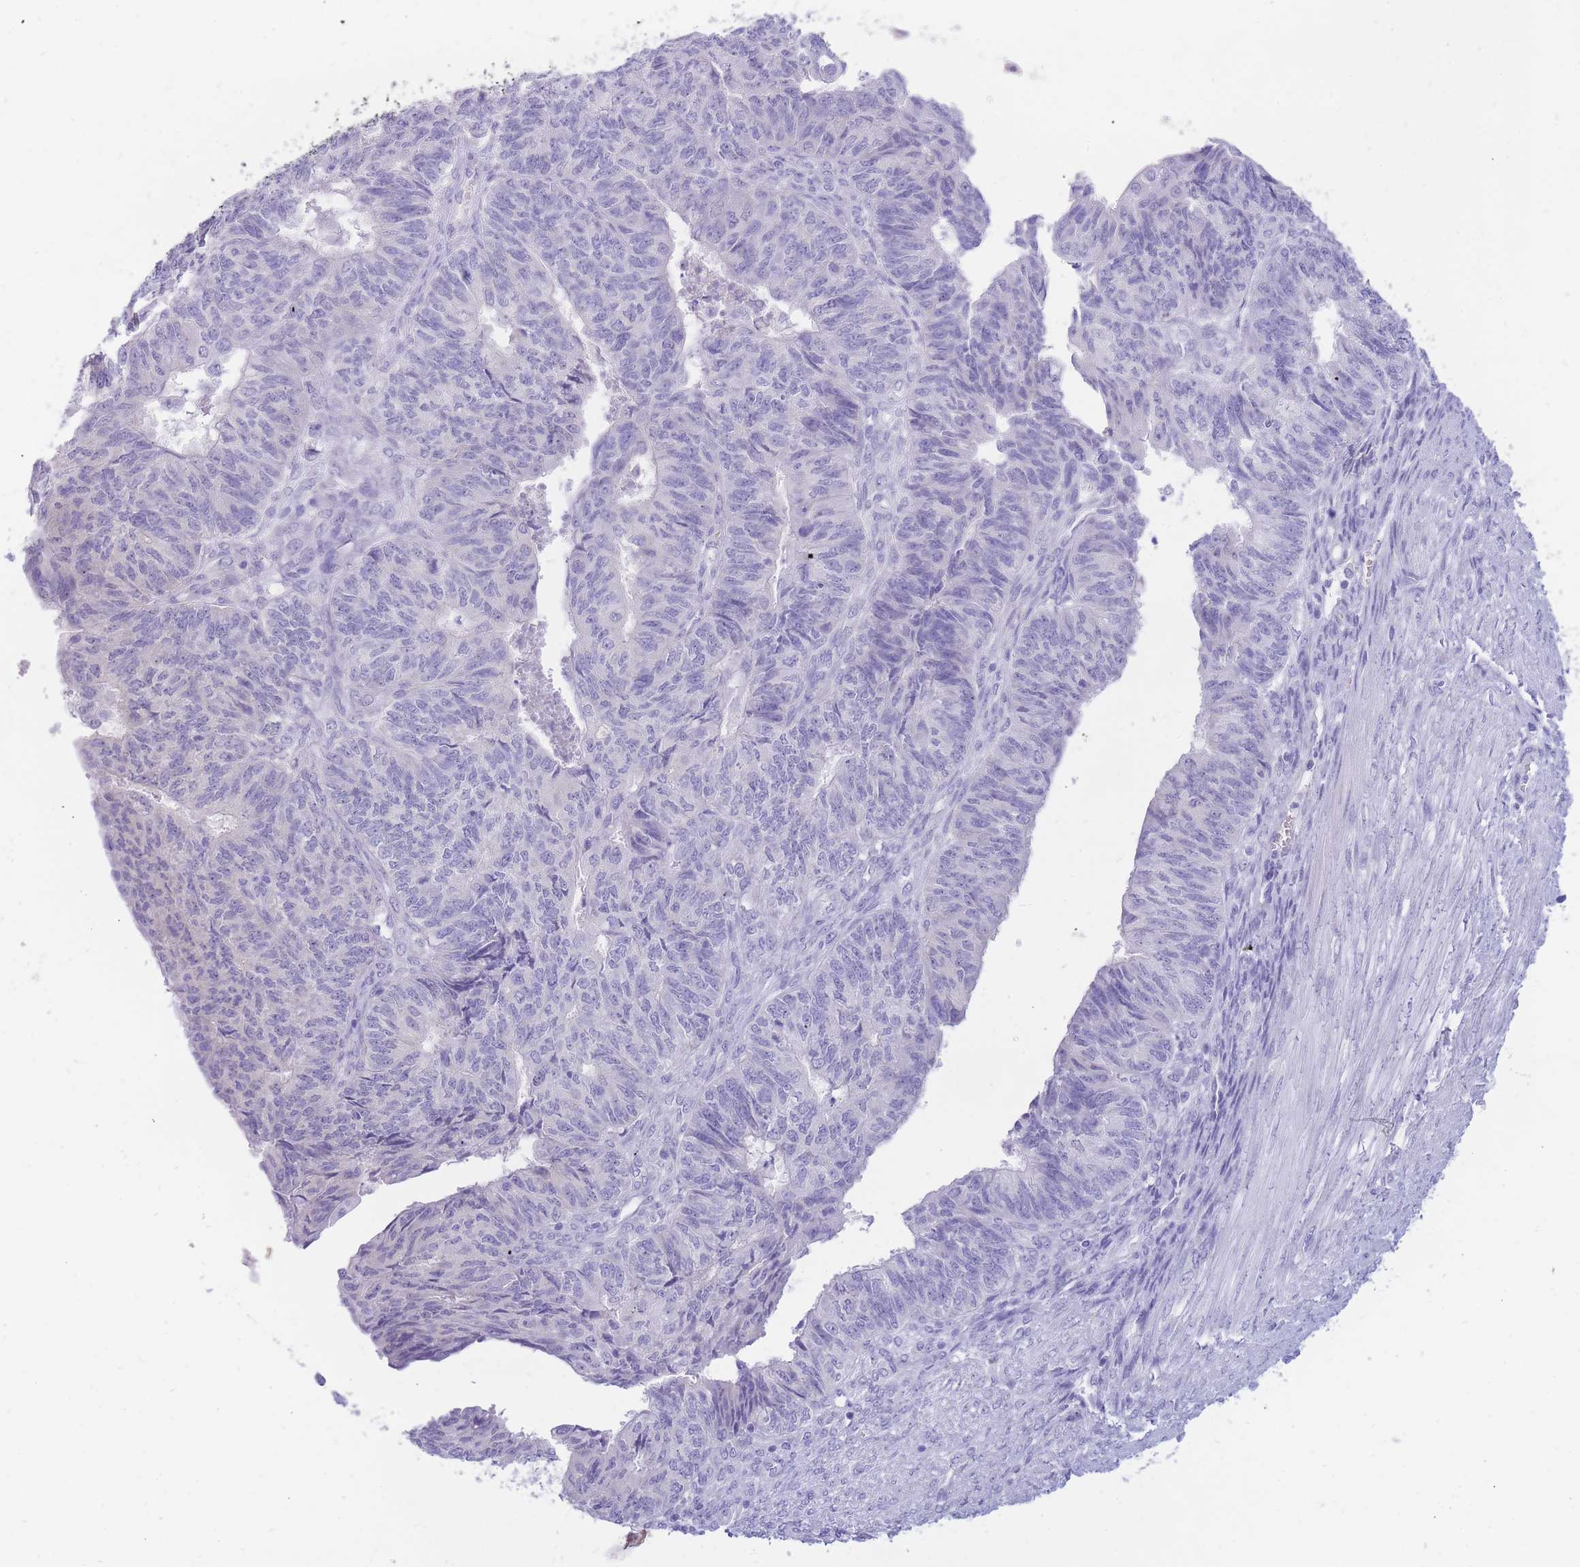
{"staining": {"intensity": "negative", "quantity": "none", "location": "none"}, "tissue": "endometrial cancer", "cell_type": "Tumor cells", "image_type": "cancer", "snomed": [{"axis": "morphology", "description": "Adenocarcinoma, NOS"}, {"axis": "topography", "description": "Endometrium"}], "caption": "Immunohistochemistry (IHC) histopathology image of human endometrial adenocarcinoma stained for a protein (brown), which exhibits no positivity in tumor cells. (DAB (3,3'-diaminobenzidine) immunohistochemistry (IHC) with hematoxylin counter stain).", "gene": "SSUH2", "patient": {"sex": "female", "age": 32}}